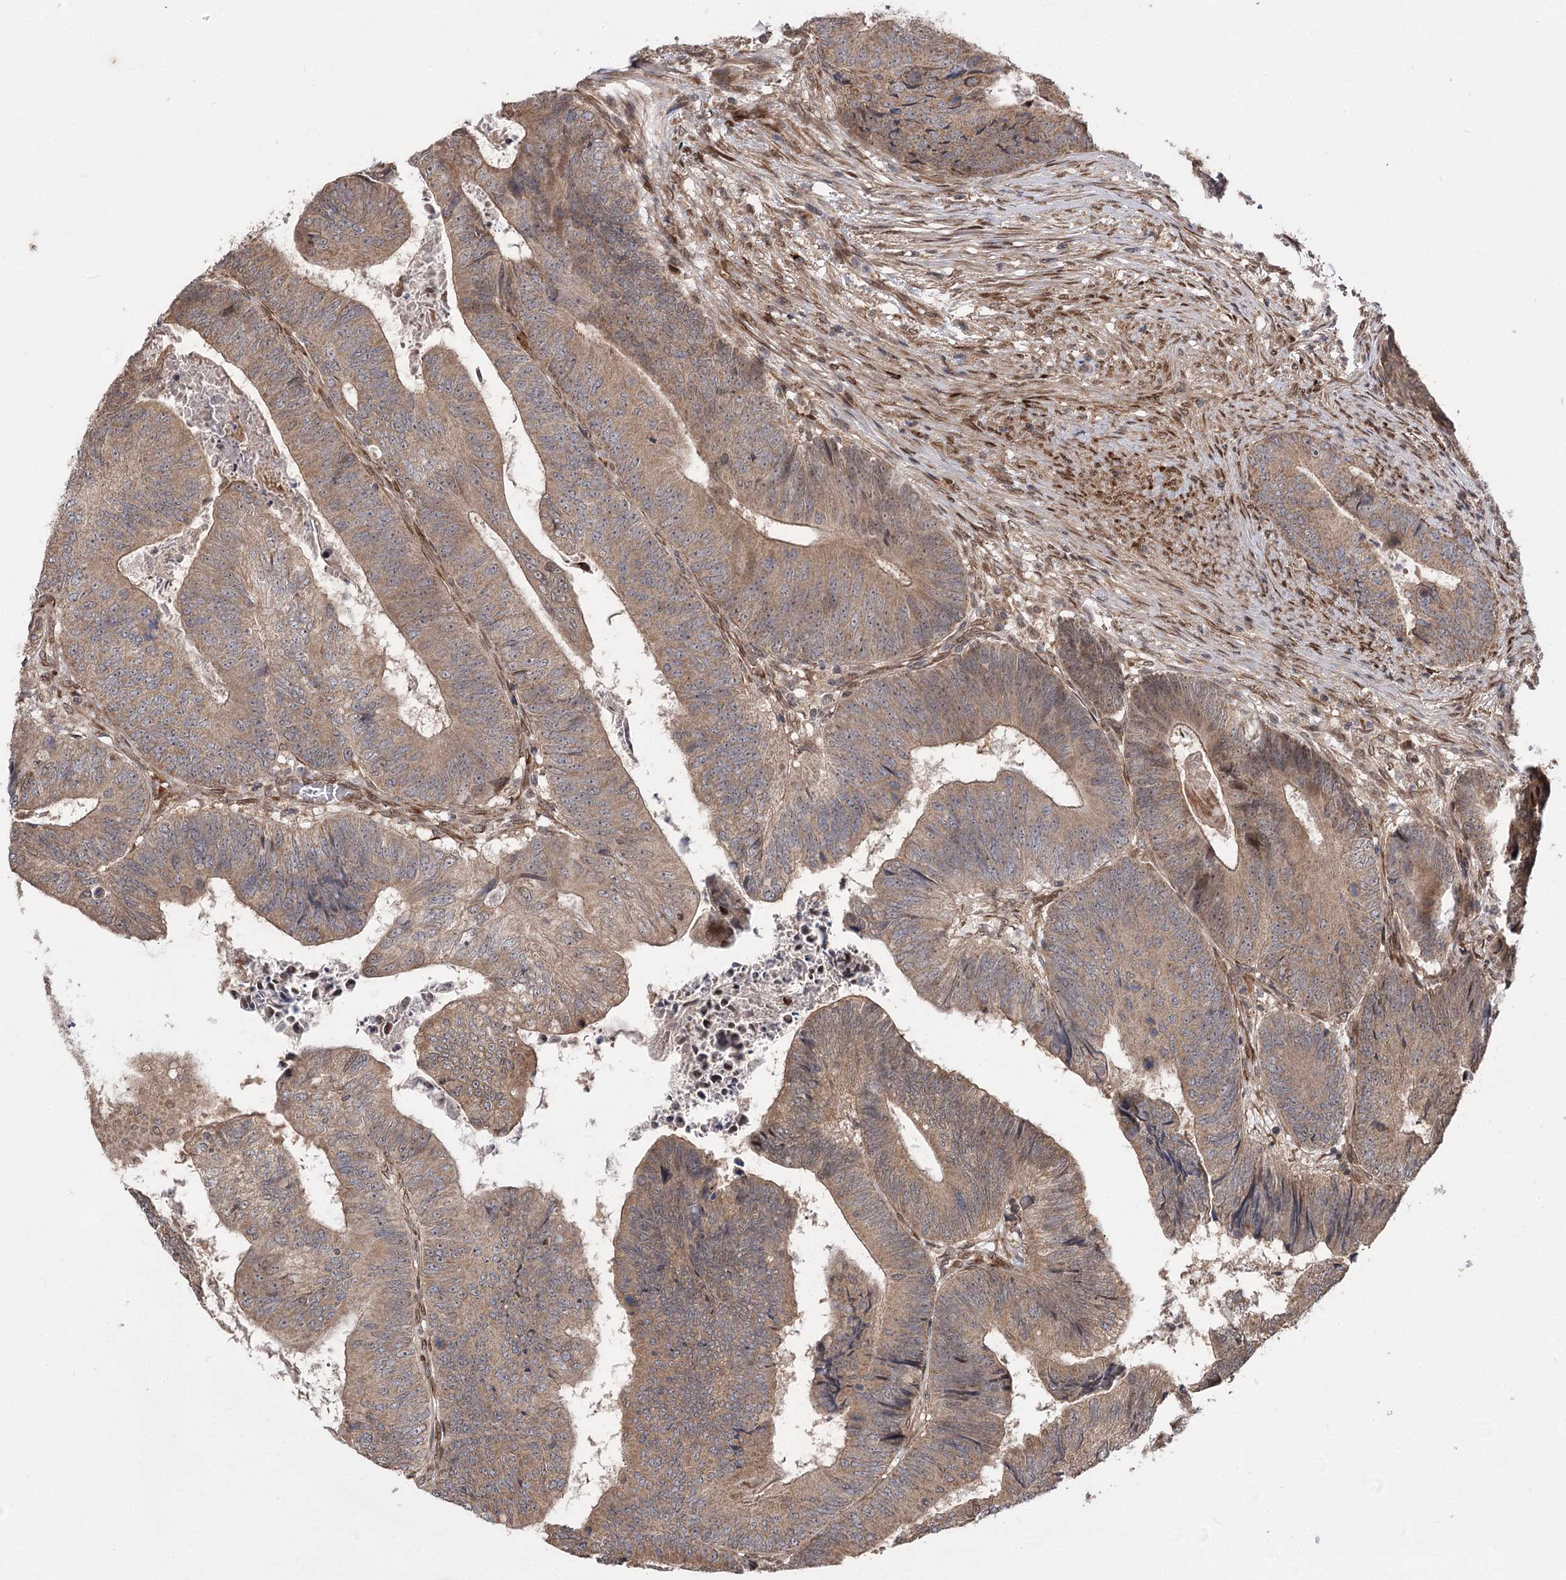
{"staining": {"intensity": "weak", "quantity": ">75%", "location": "cytoplasmic/membranous"}, "tissue": "colorectal cancer", "cell_type": "Tumor cells", "image_type": "cancer", "snomed": [{"axis": "morphology", "description": "Adenocarcinoma, NOS"}, {"axis": "topography", "description": "Colon"}], "caption": "Weak cytoplasmic/membranous protein positivity is seen in about >75% of tumor cells in colorectal cancer. (IHC, brightfield microscopy, high magnification).", "gene": "TENM2", "patient": {"sex": "female", "age": 67}}